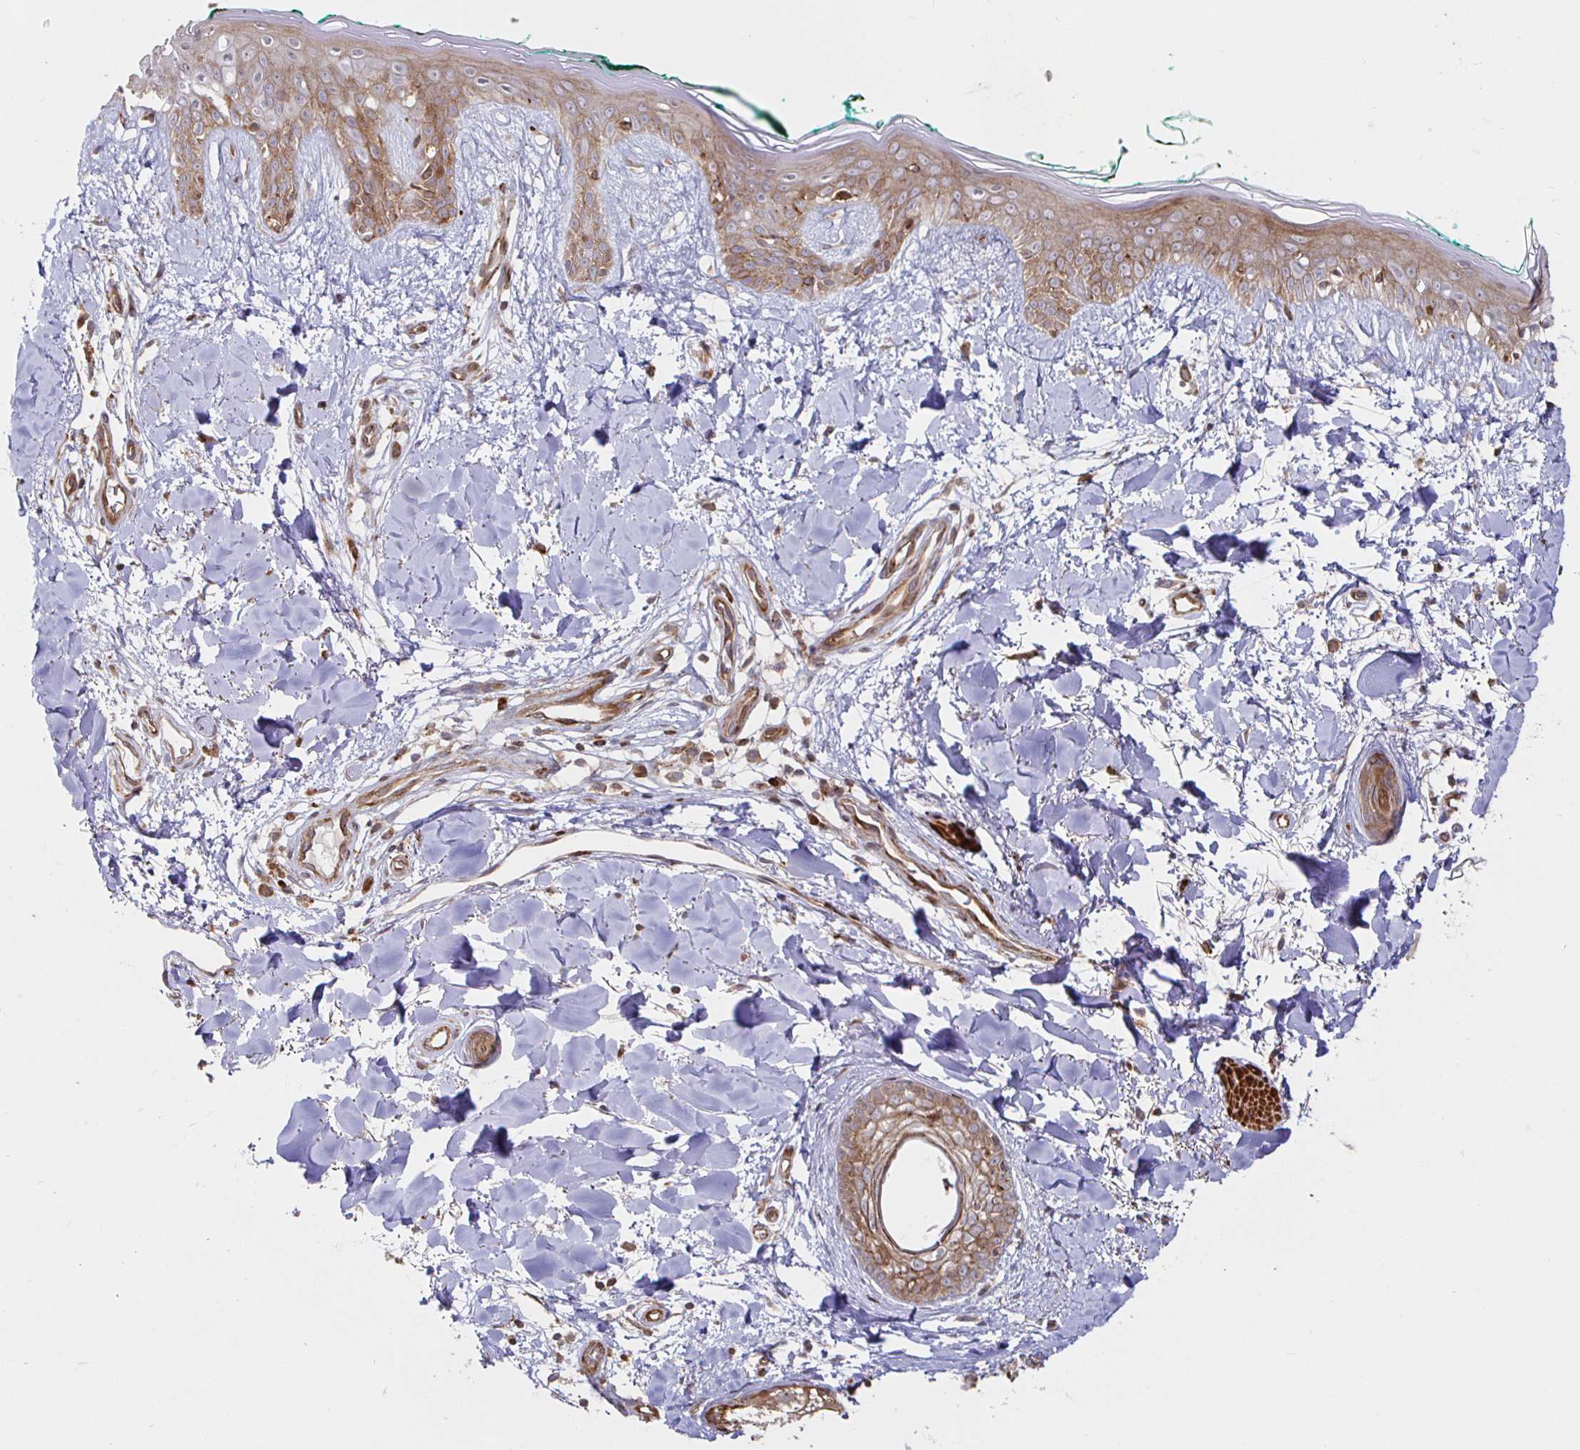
{"staining": {"intensity": "moderate", "quantity": "<25%", "location": "cytoplasmic/membranous"}, "tissue": "skin", "cell_type": "Fibroblasts", "image_type": "normal", "snomed": [{"axis": "morphology", "description": "Normal tissue, NOS"}, {"axis": "topography", "description": "Skin"}], "caption": "High-power microscopy captured an immunohistochemistry photomicrograph of unremarkable skin, revealing moderate cytoplasmic/membranous staining in about <25% of fibroblasts.", "gene": "STRAP", "patient": {"sex": "female", "age": 34}}